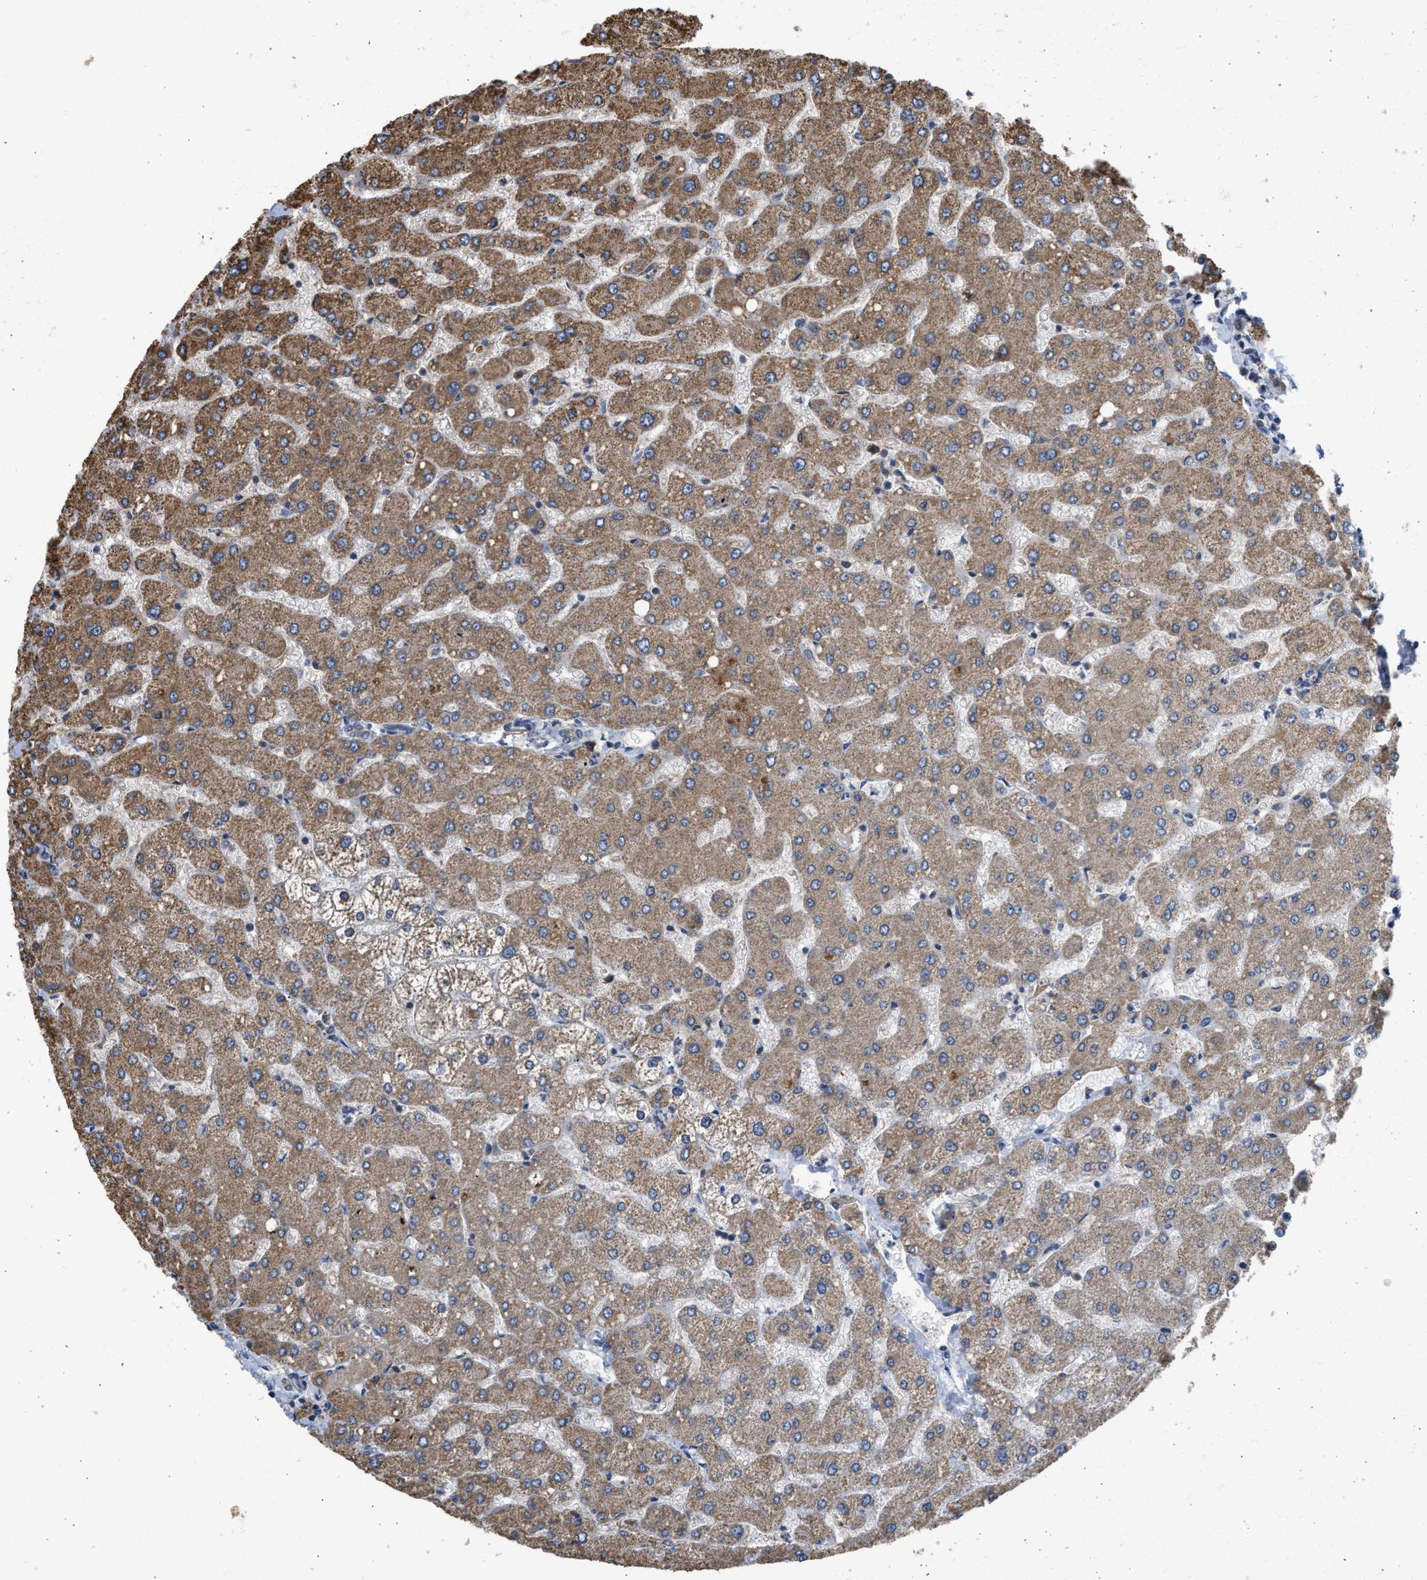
{"staining": {"intensity": "weak", "quantity": ">75%", "location": "cytoplasmic/membranous"}, "tissue": "liver", "cell_type": "Cholangiocytes", "image_type": "normal", "snomed": [{"axis": "morphology", "description": "Normal tissue, NOS"}, {"axis": "topography", "description": "Liver"}], "caption": "A low amount of weak cytoplasmic/membranous staining is appreciated in about >75% of cholangiocytes in benign liver.", "gene": "CYP1A1", "patient": {"sex": "male", "age": 55}}